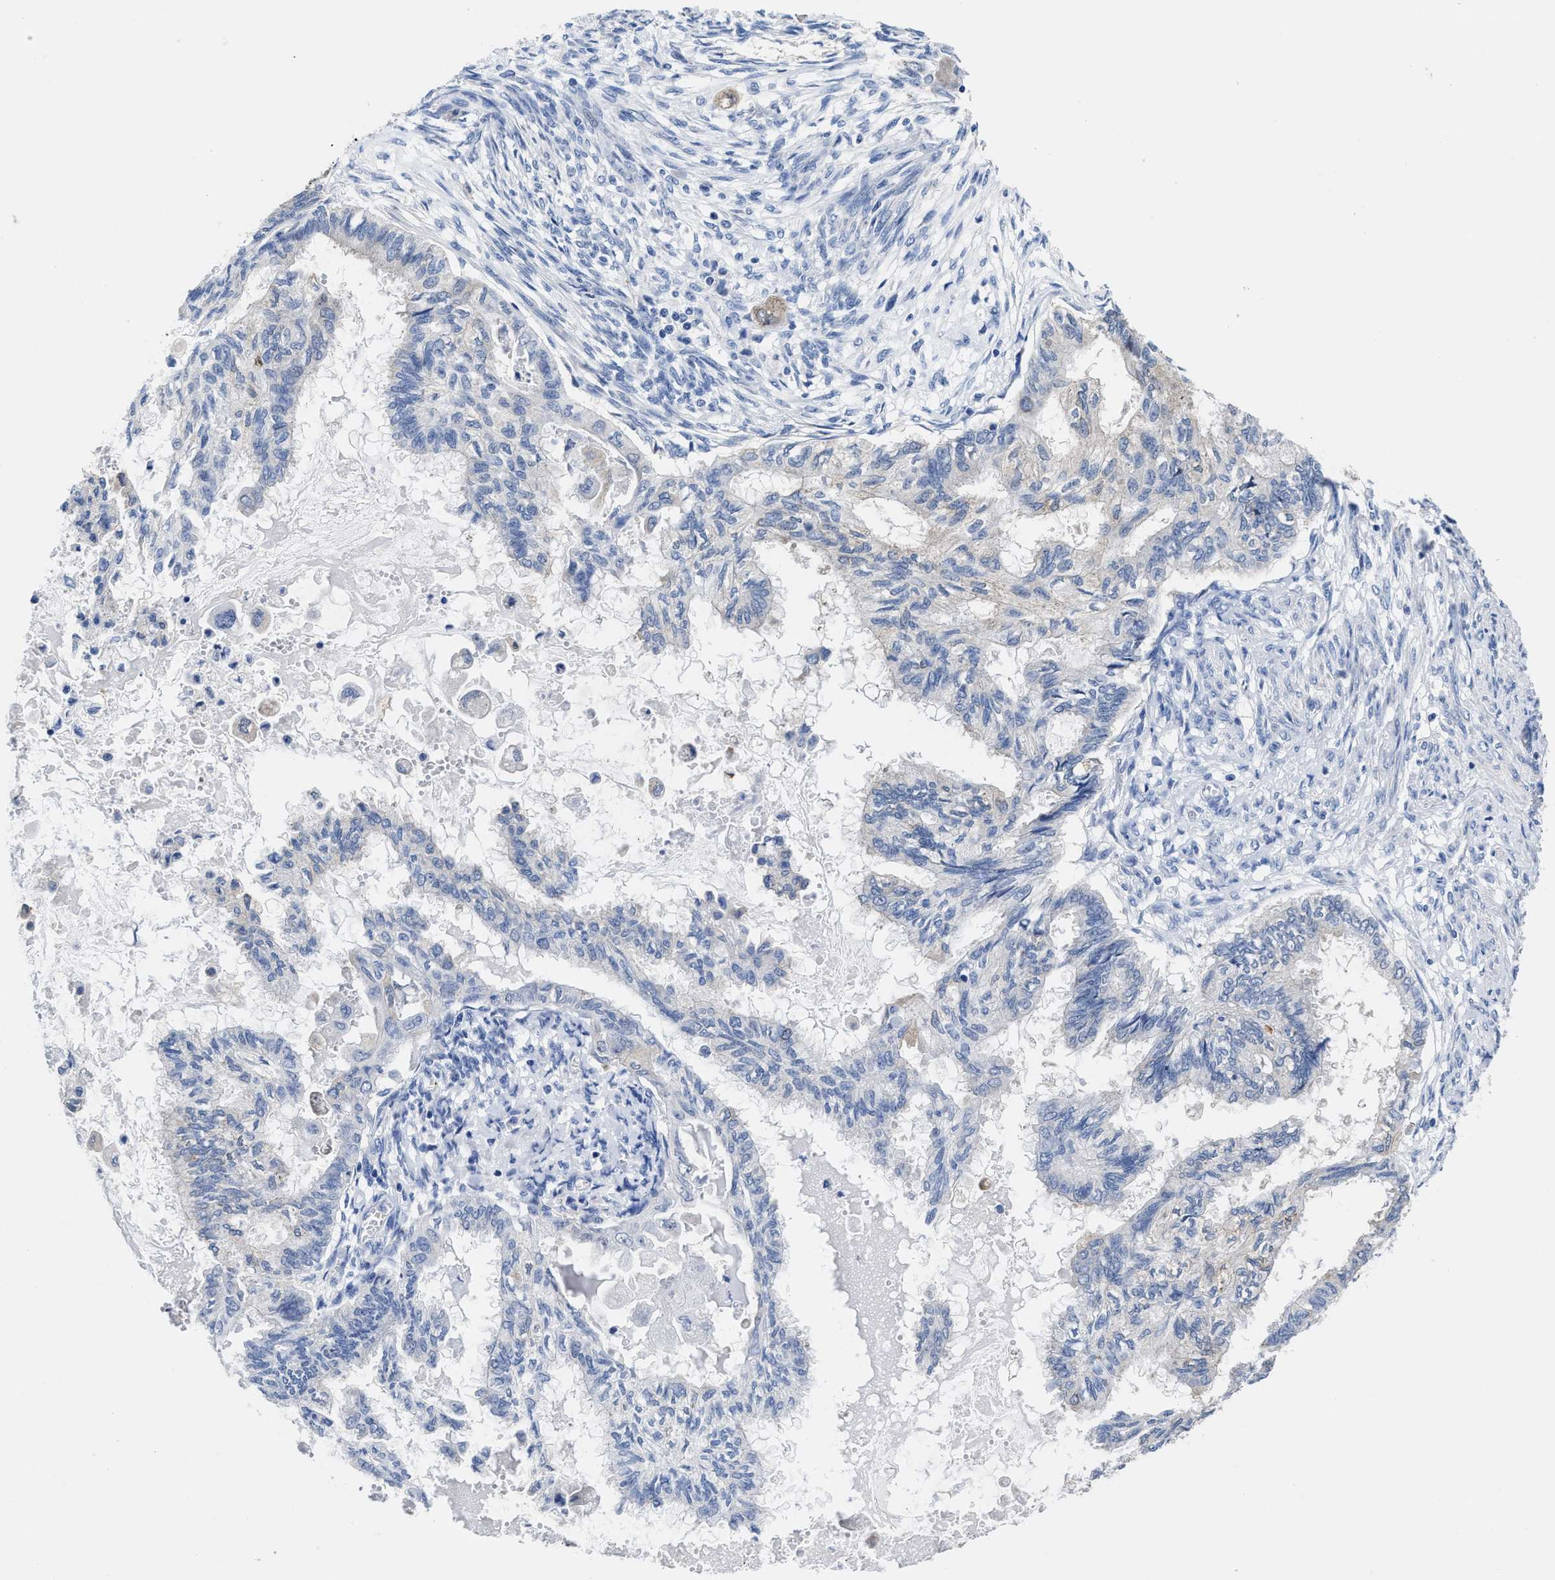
{"staining": {"intensity": "negative", "quantity": "none", "location": "none"}, "tissue": "cervical cancer", "cell_type": "Tumor cells", "image_type": "cancer", "snomed": [{"axis": "morphology", "description": "Normal tissue, NOS"}, {"axis": "morphology", "description": "Adenocarcinoma, NOS"}, {"axis": "topography", "description": "Cervix"}, {"axis": "topography", "description": "Endometrium"}], "caption": "This is an immunohistochemistry (IHC) photomicrograph of cervical adenocarcinoma. There is no positivity in tumor cells.", "gene": "HOOK1", "patient": {"sex": "female", "age": 86}}